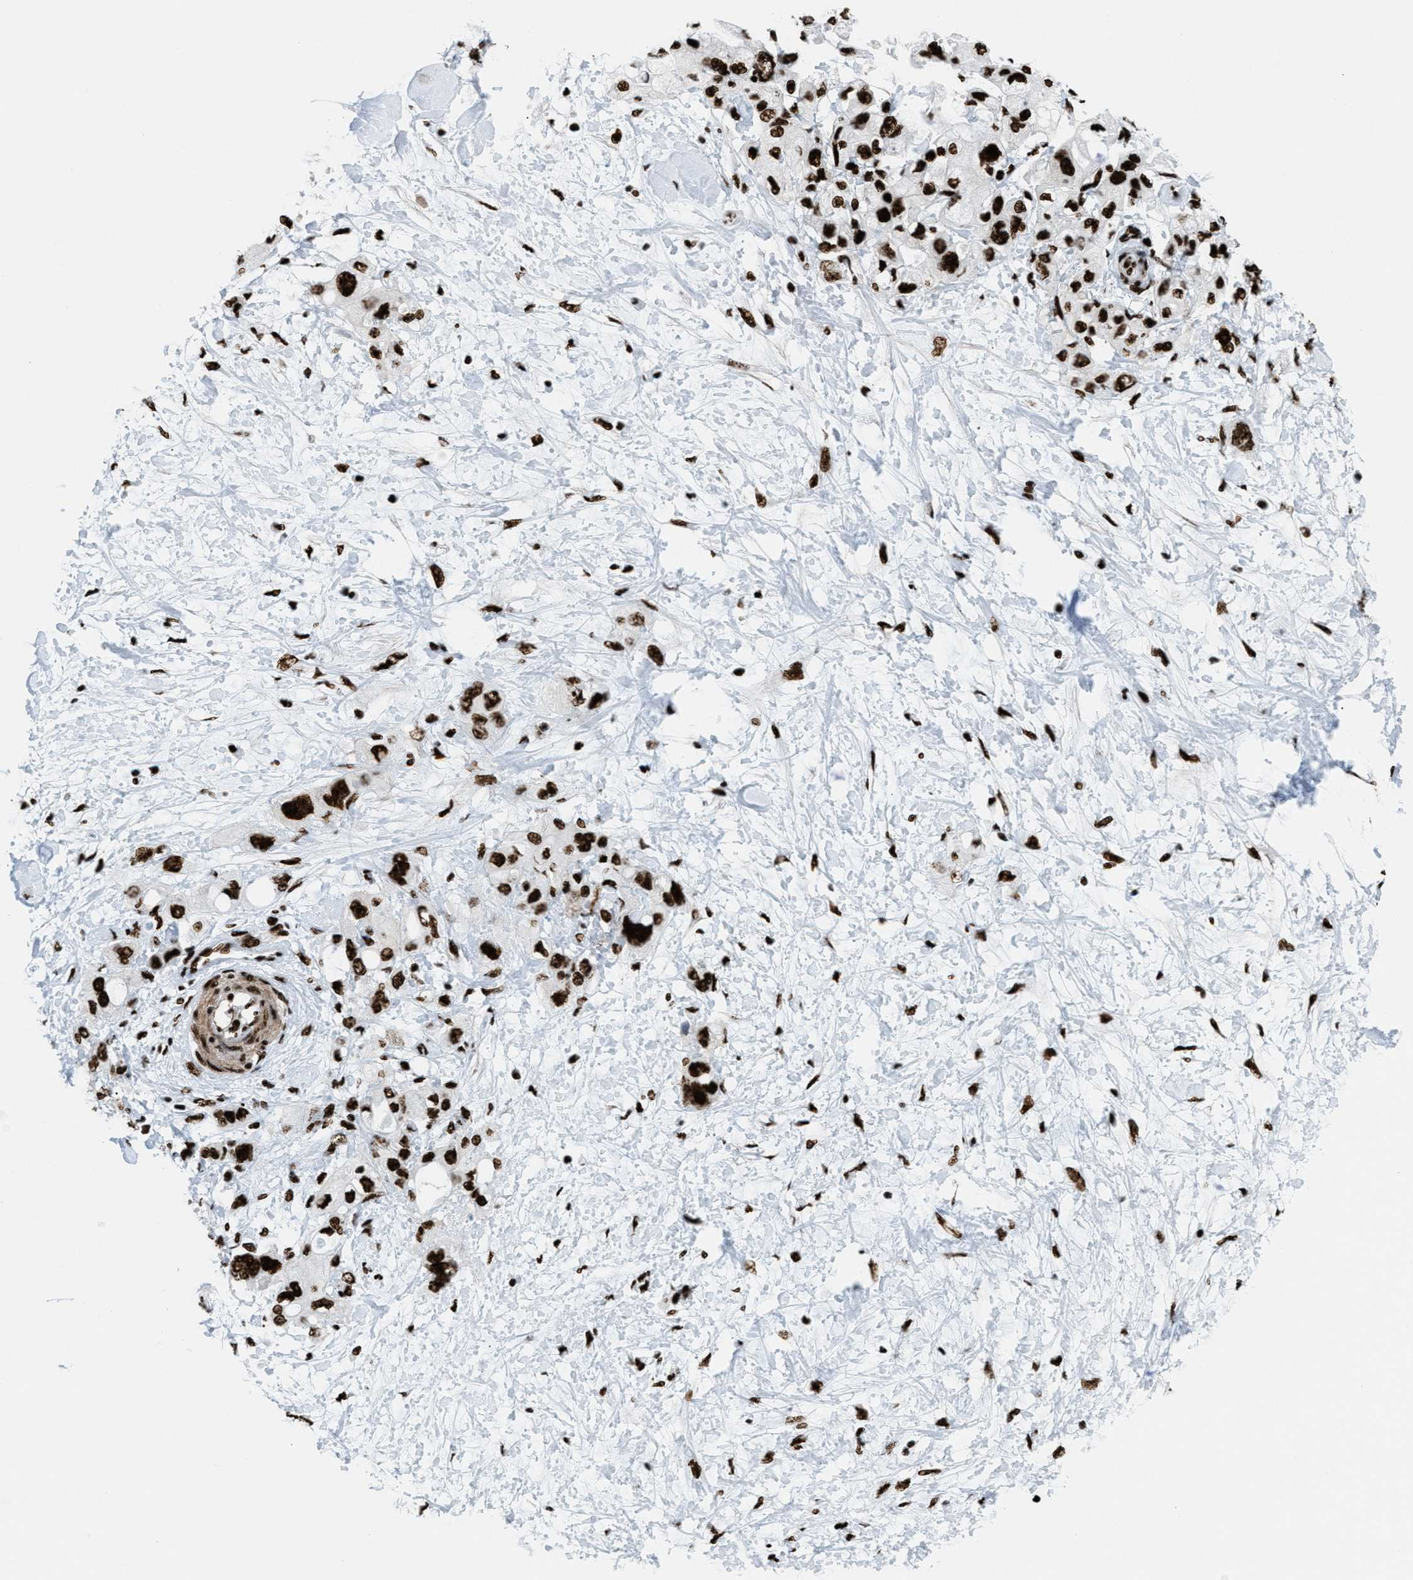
{"staining": {"intensity": "strong", "quantity": ">75%", "location": "nuclear"}, "tissue": "pancreatic cancer", "cell_type": "Tumor cells", "image_type": "cancer", "snomed": [{"axis": "morphology", "description": "Adenocarcinoma, NOS"}, {"axis": "topography", "description": "Pancreas"}], "caption": "Immunohistochemical staining of human pancreatic cancer (adenocarcinoma) displays strong nuclear protein expression in about >75% of tumor cells. The staining is performed using DAB brown chromogen to label protein expression. The nuclei are counter-stained blue using hematoxylin.", "gene": "NONO", "patient": {"sex": "female", "age": 56}}